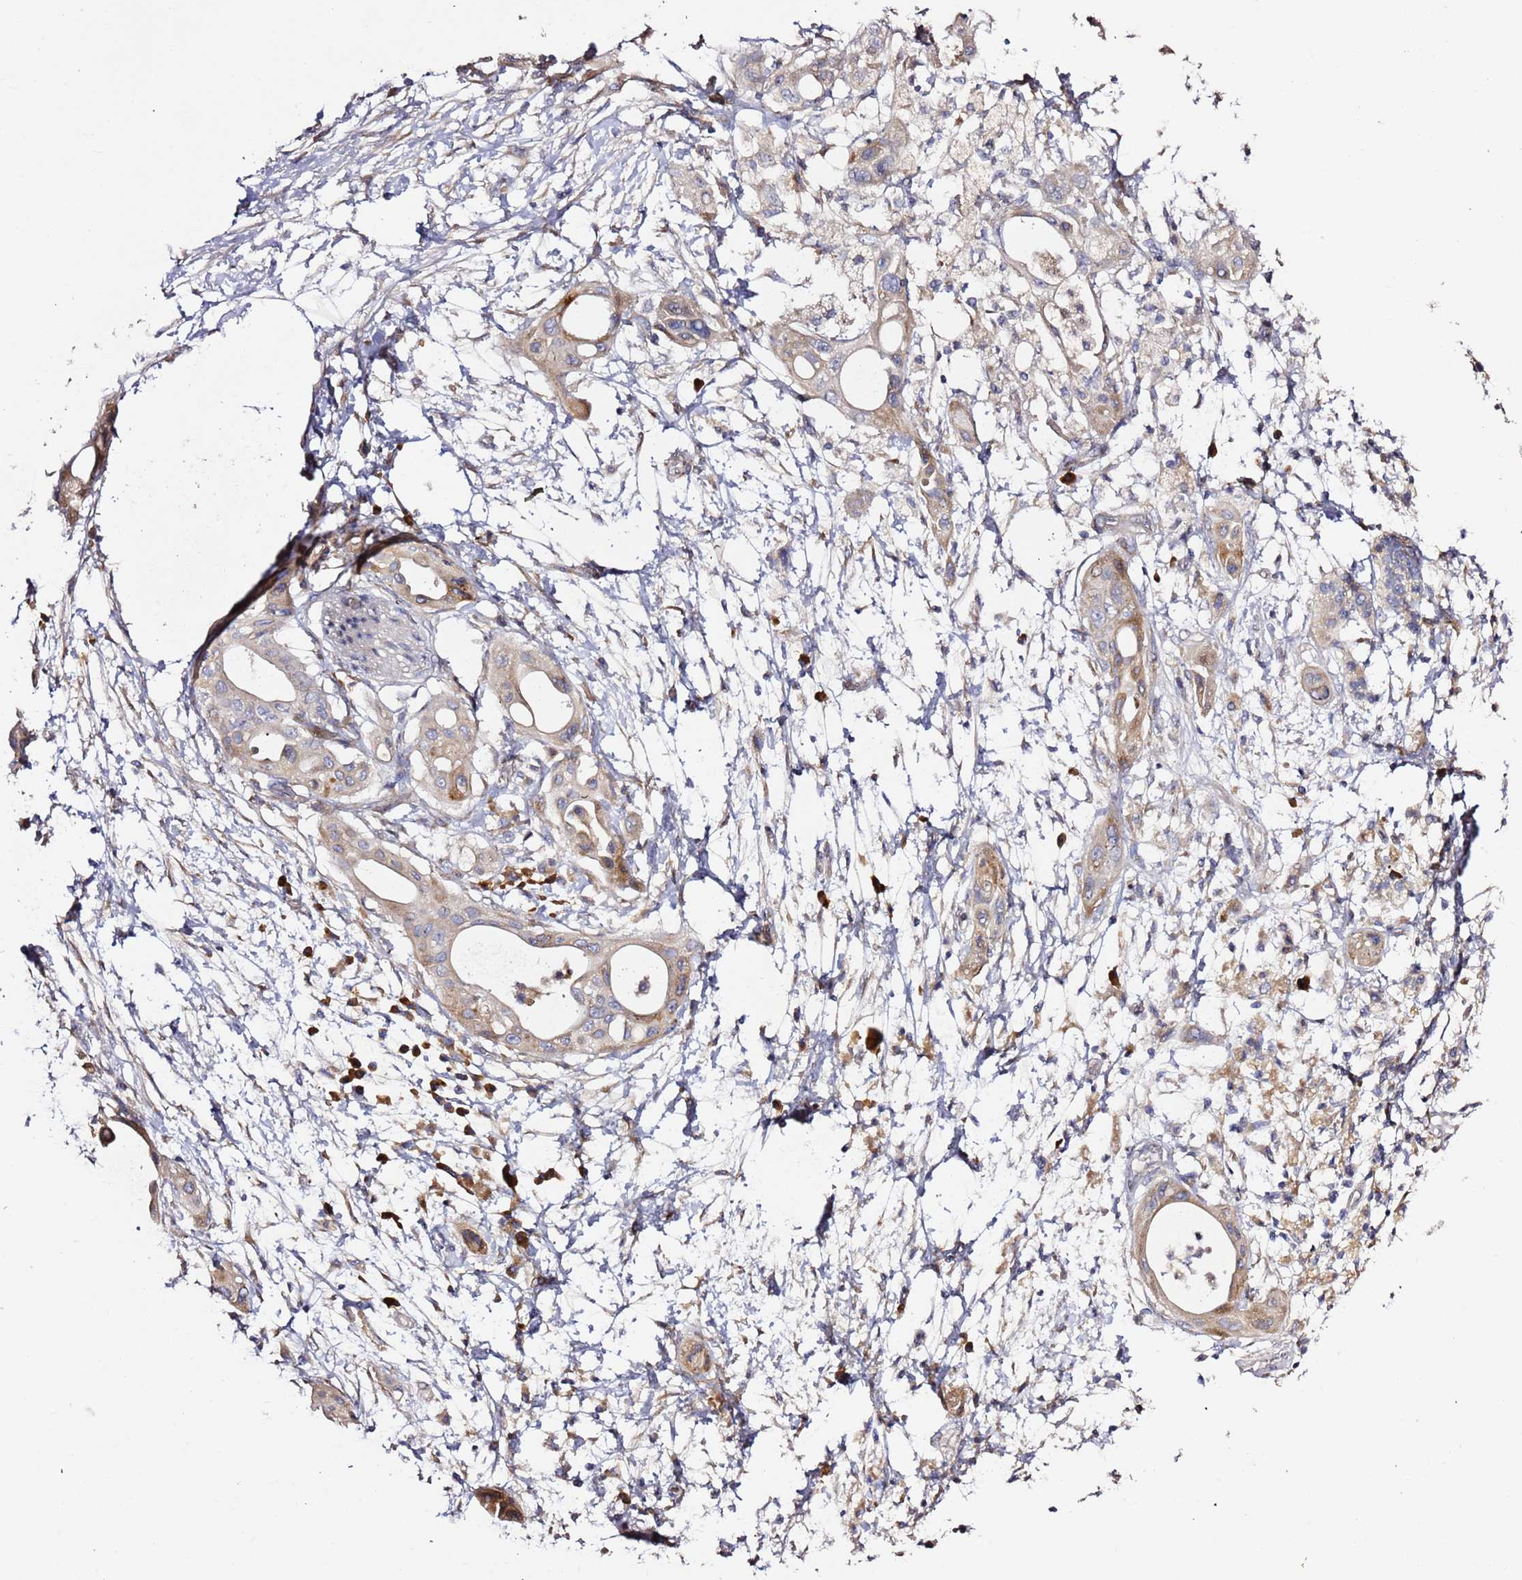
{"staining": {"intensity": "moderate", "quantity": "<25%", "location": "cytoplasmic/membranous"}, "tissue": "pancreatic cancer", "cell_type": "Tumor cells", "image_type": "cancer", "snomed": [{"axis": "morphology", "description": "Adenocarcinoma, NOS"}, {"axis": "topography", "description": "Pancreas"}], "caption": "Immunohistochemistry (IHC) of human pancreatic cancer exhibits low levels of moderate cytoplasmic/membranous staining in about <25% of tumor cells.", "gene": "HSD17B7", "patient": {"sex": "male", "age": 68}}